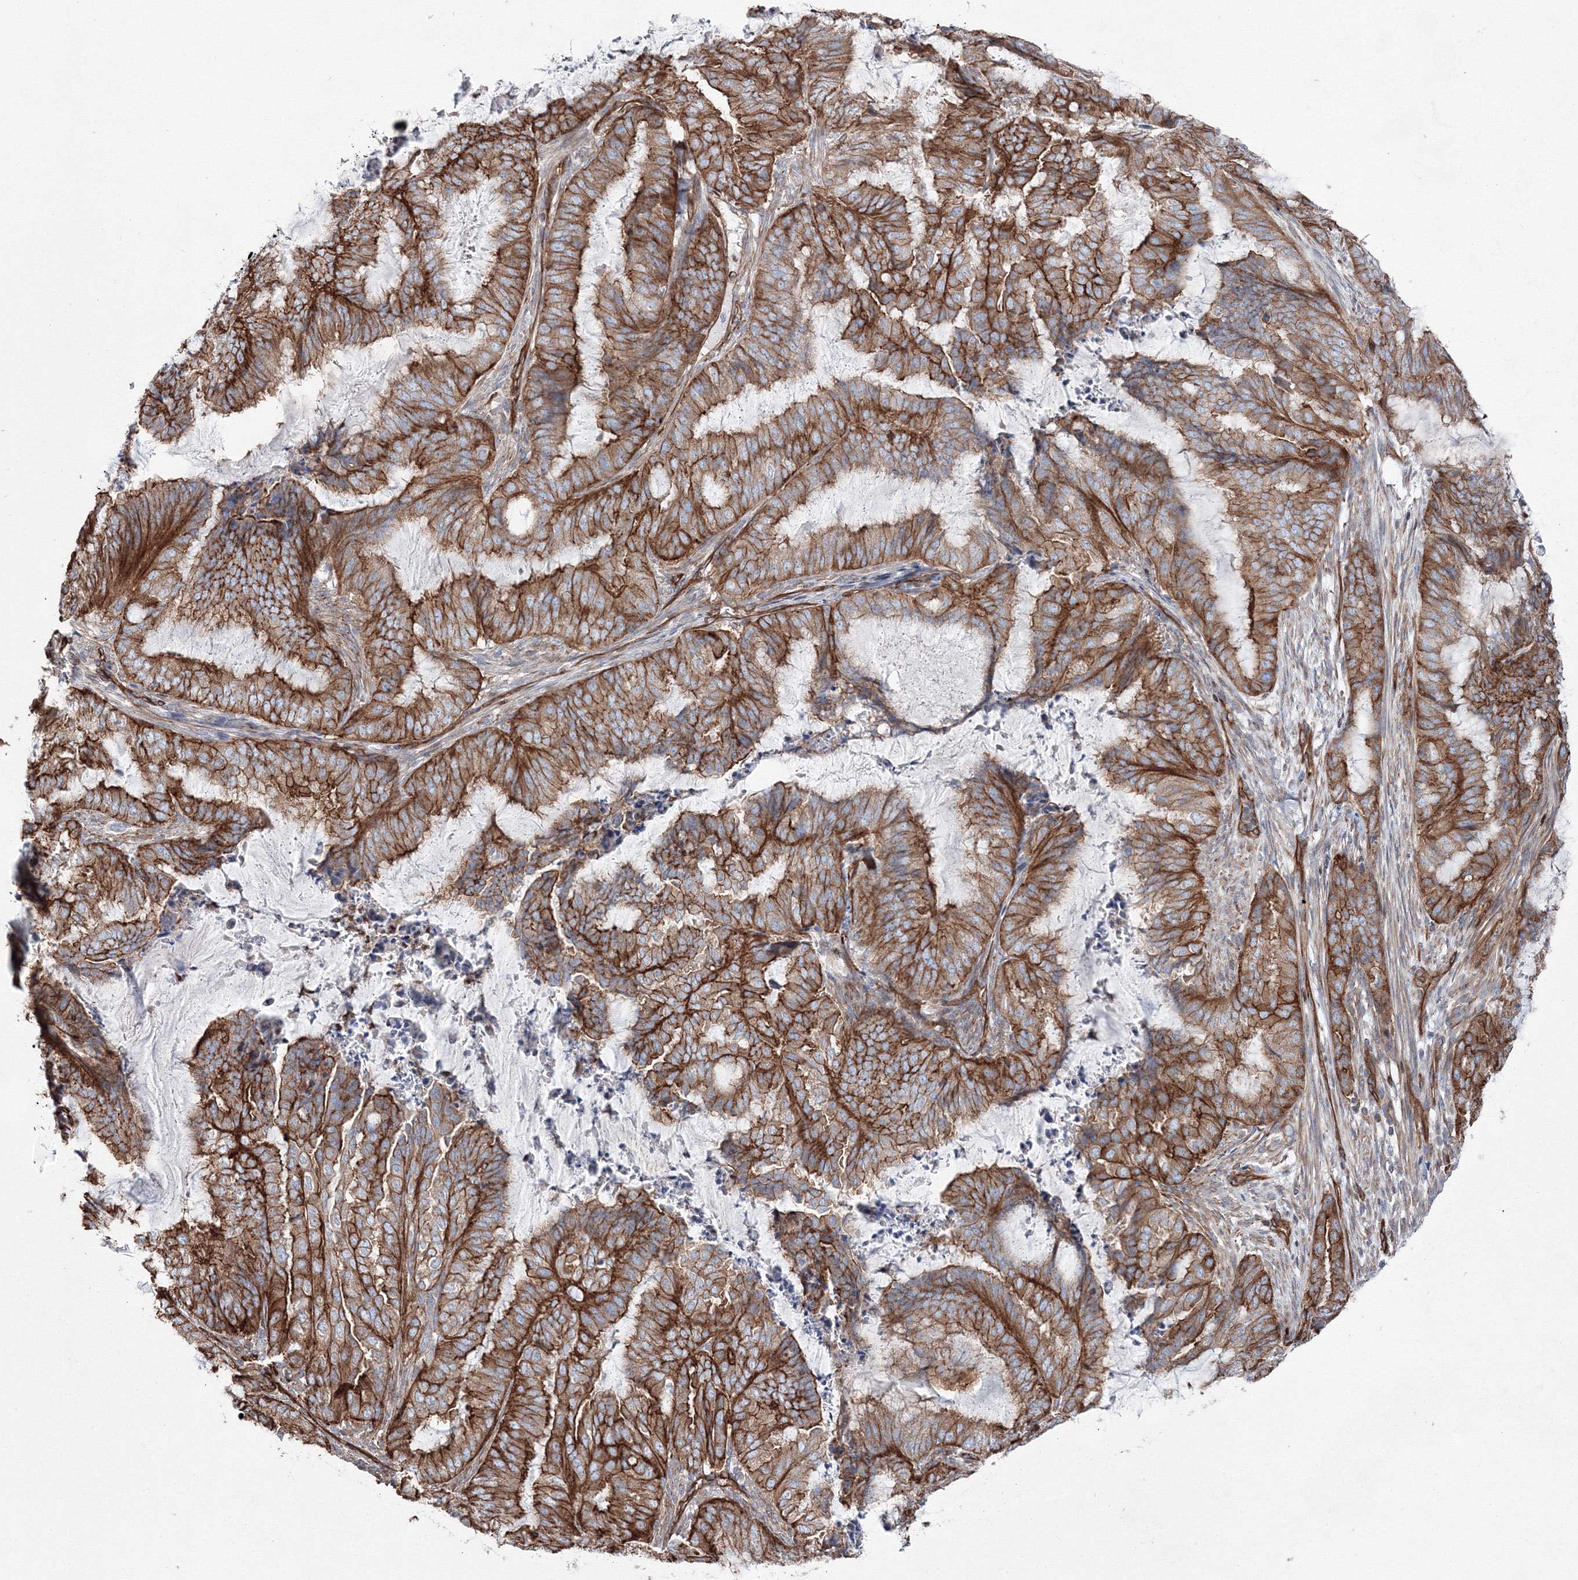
{"staining": {"intensity": "strong", "quantity": ">75%", "location": "cytoplasmic/membranous"}, "tissue": "endometrial cancer", "cell_type": "Tumor cells", "image_type": "cancer", "snomed": [{"axis": "morphology", "description": "Adenocarcinoma, NOS"}, {"axis": "topography", "description": "Endometrium"}], "caption": "Endometrial cancer (adenocarcinoma) stained with a protein marker demonstrates strong staining in tumor cells.", "gene": "ANKRD37", "patient": {"sex": "female", "age": 51}}